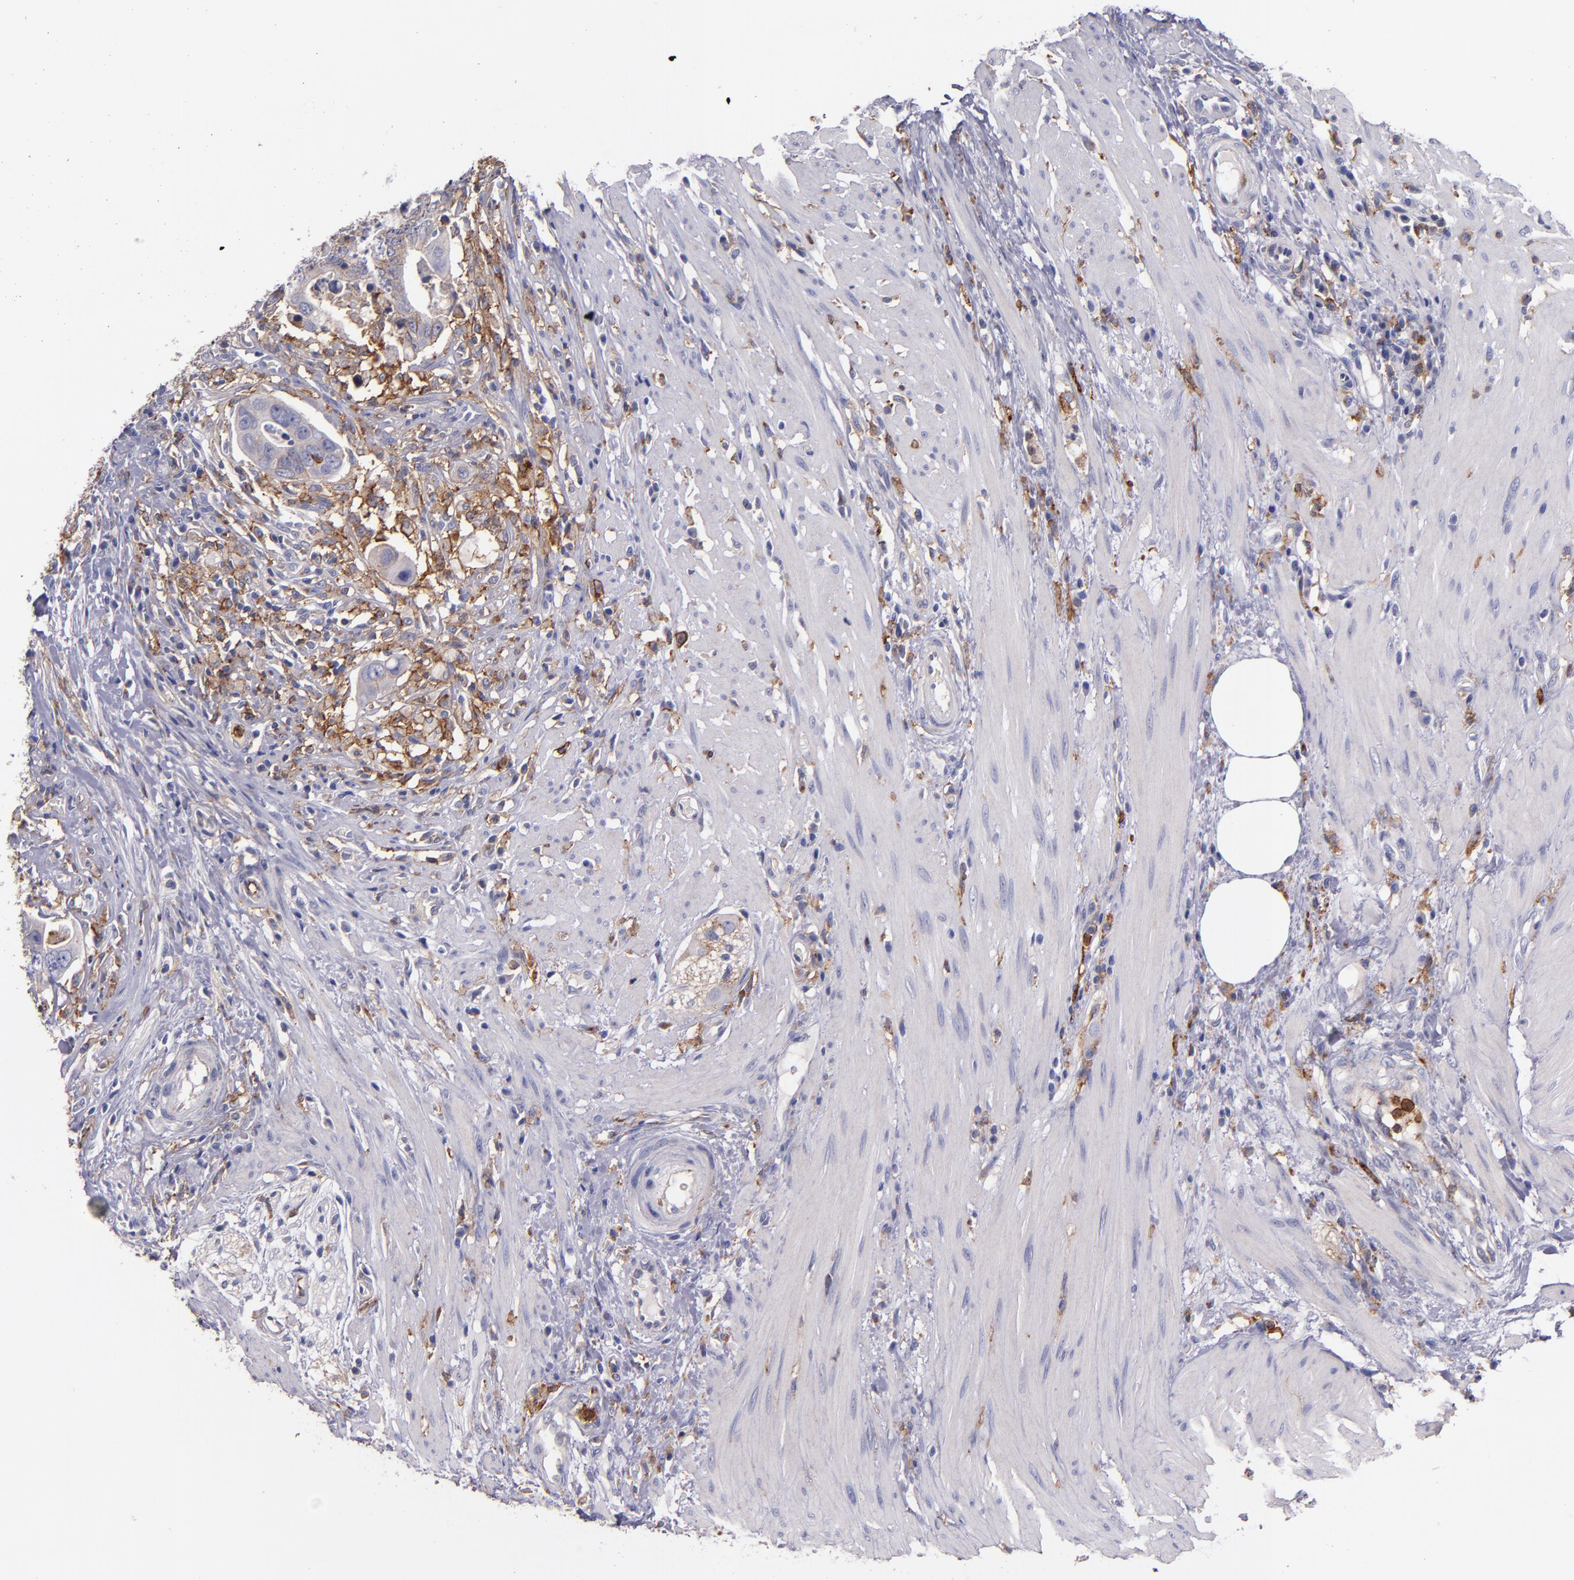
{"staining": {"intensity": "moderate", "quantity": "25%-75%", "location": "cytoplasmic/membranous"}, "tissue": "colorectal cancer", "cell_type": "Tumor cells", "image_type": "cancer", "snomed": [{"axis": "morphology", "description": "Adenocarcinoma, NOS"}, {"axis": "topography", "description": "Rectum"}], "caption": "Colorectal adenocarcinoma stained for a protein (brown) displays moderate cytoplasmic/membranous positive staining in about 25%-75% of tumor cells.", "gene": "C5AR1", "patient": {"sex": "male", "age": 53}}